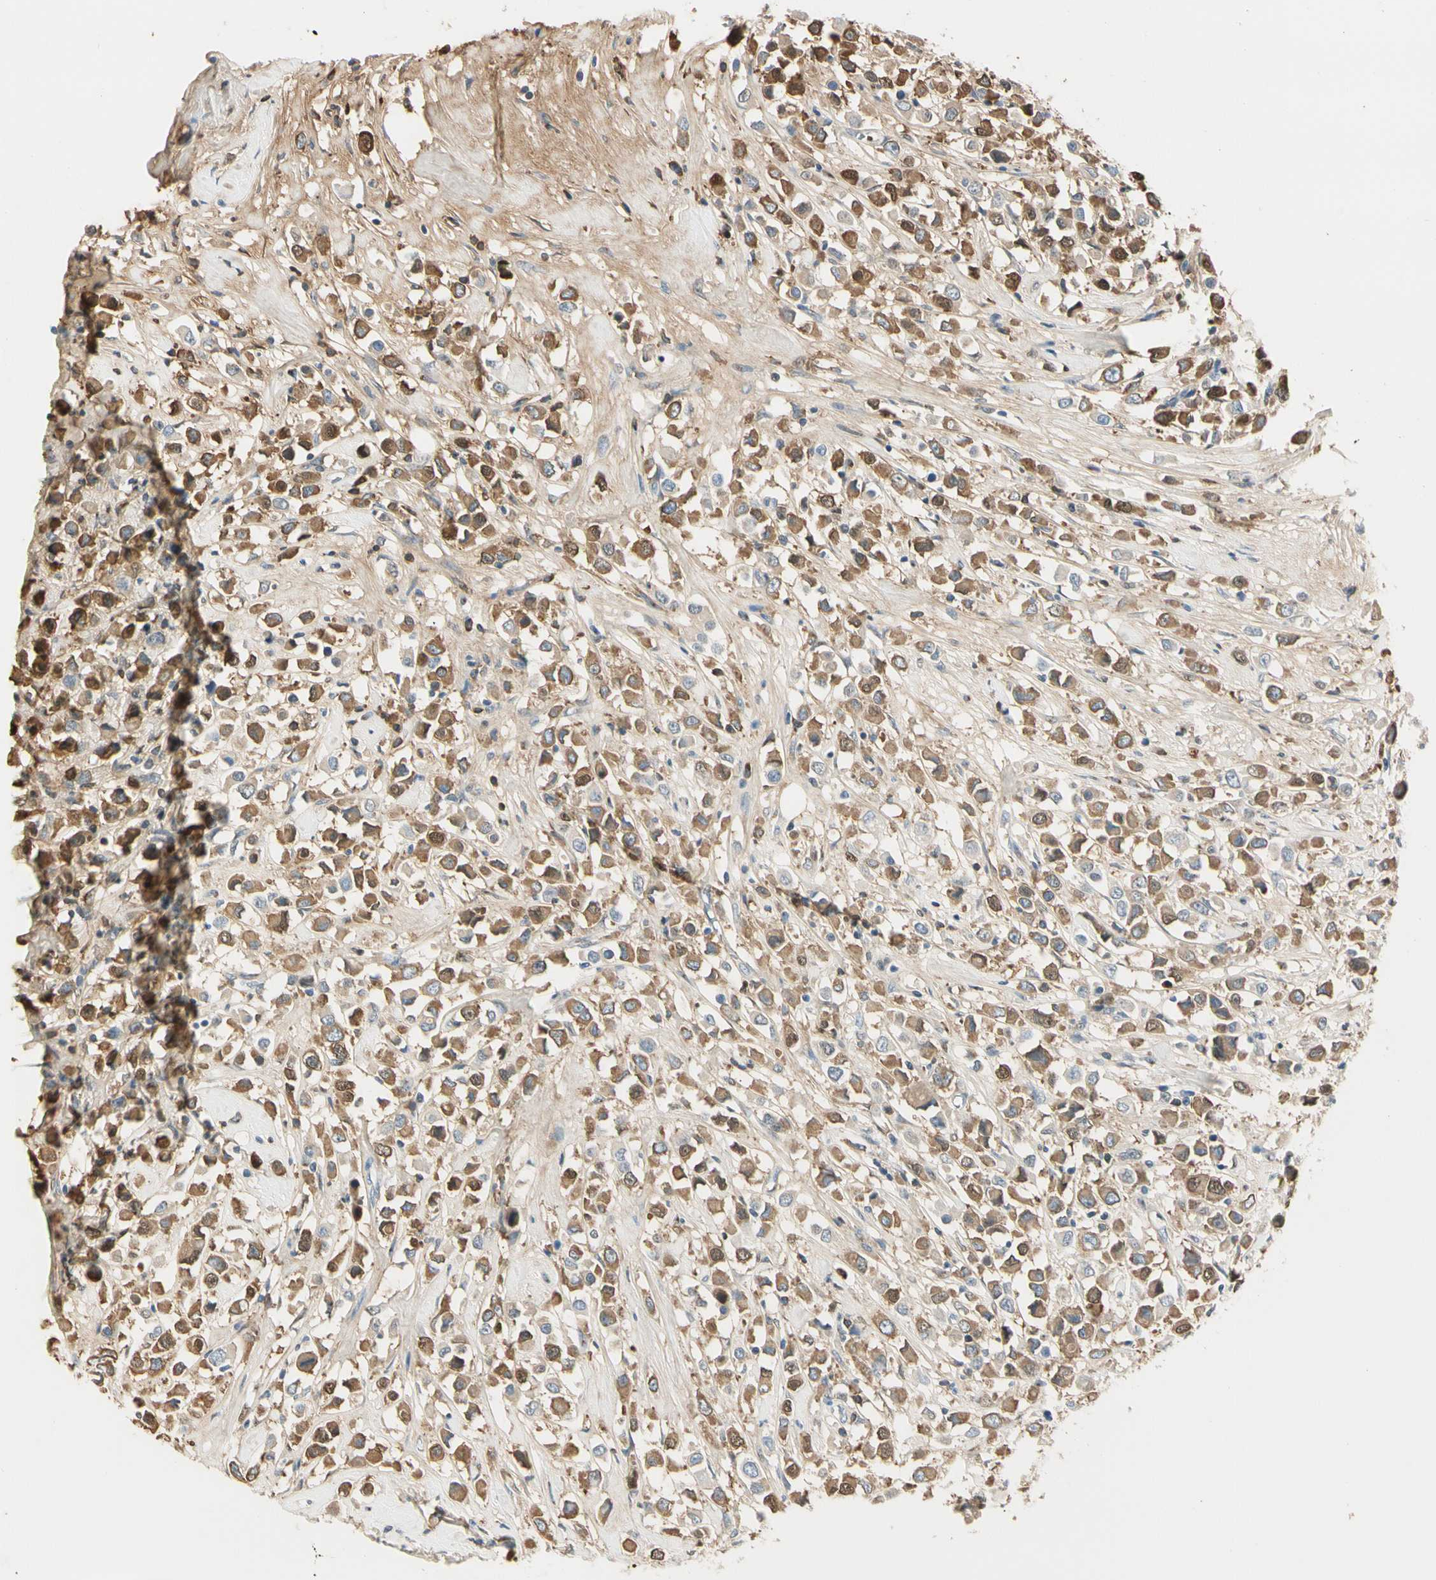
{"staining": {"intensity": "strong", "quantity": ">75%", "location": "cytoplasmic/membranous"}, "tissue": "breast cancer", "cell_type": "Tumor cells", "image_type": "cancer", "snomed": [{"axis": "morphology", "description": "Duct carcinoma"}, {"axis": "topography", "description": "Breast"}], "caption": "This histopathology image shows IHC staining of human breast cancer (invasive ductal carcinoma), with high strong cytoplasmic/membranous positivity in about >75% of tumor cells.", "gene": "LAMB3", "patient": {"sex": "female", "age": 61}}